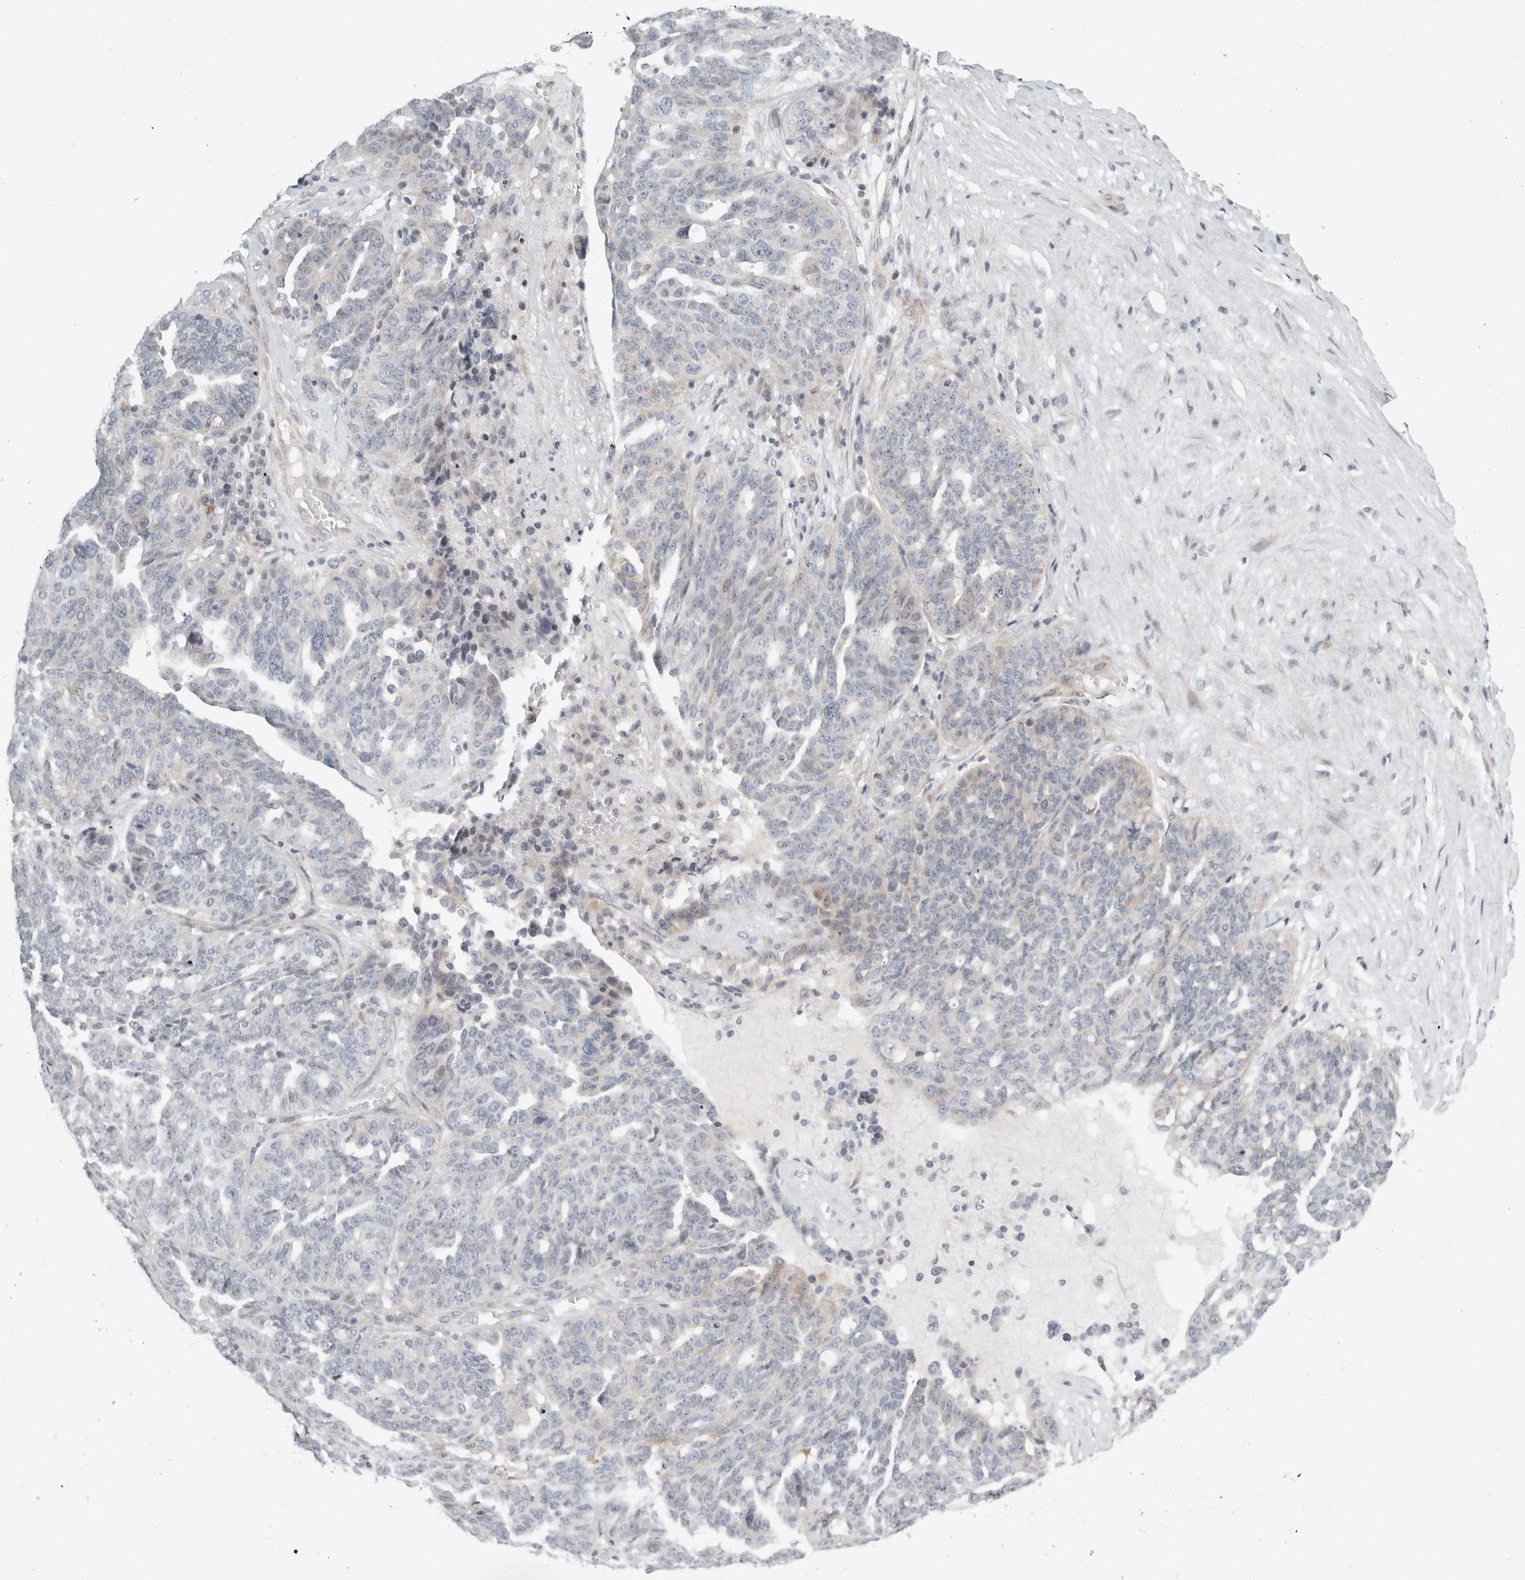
{"staining": {"intensity": "weak", "quantity": "<25%", "location": "cytoplasmic/membranous"}, "tissue": "ovarian cancer", "cell_type": "Tumor cells", "image_type": "cancer", "snomed": [{"axis": "morphology", "description": "Cystadenocarcinoma, serous, NOS"}, {"axis": "topography", "description": "Ovary"}], "caption": "The histopathology image shows no significant expression in tumor cells of ovarian cancer.", "gene": "UTP25", "patient": {"sex": "female", "age": 59}}